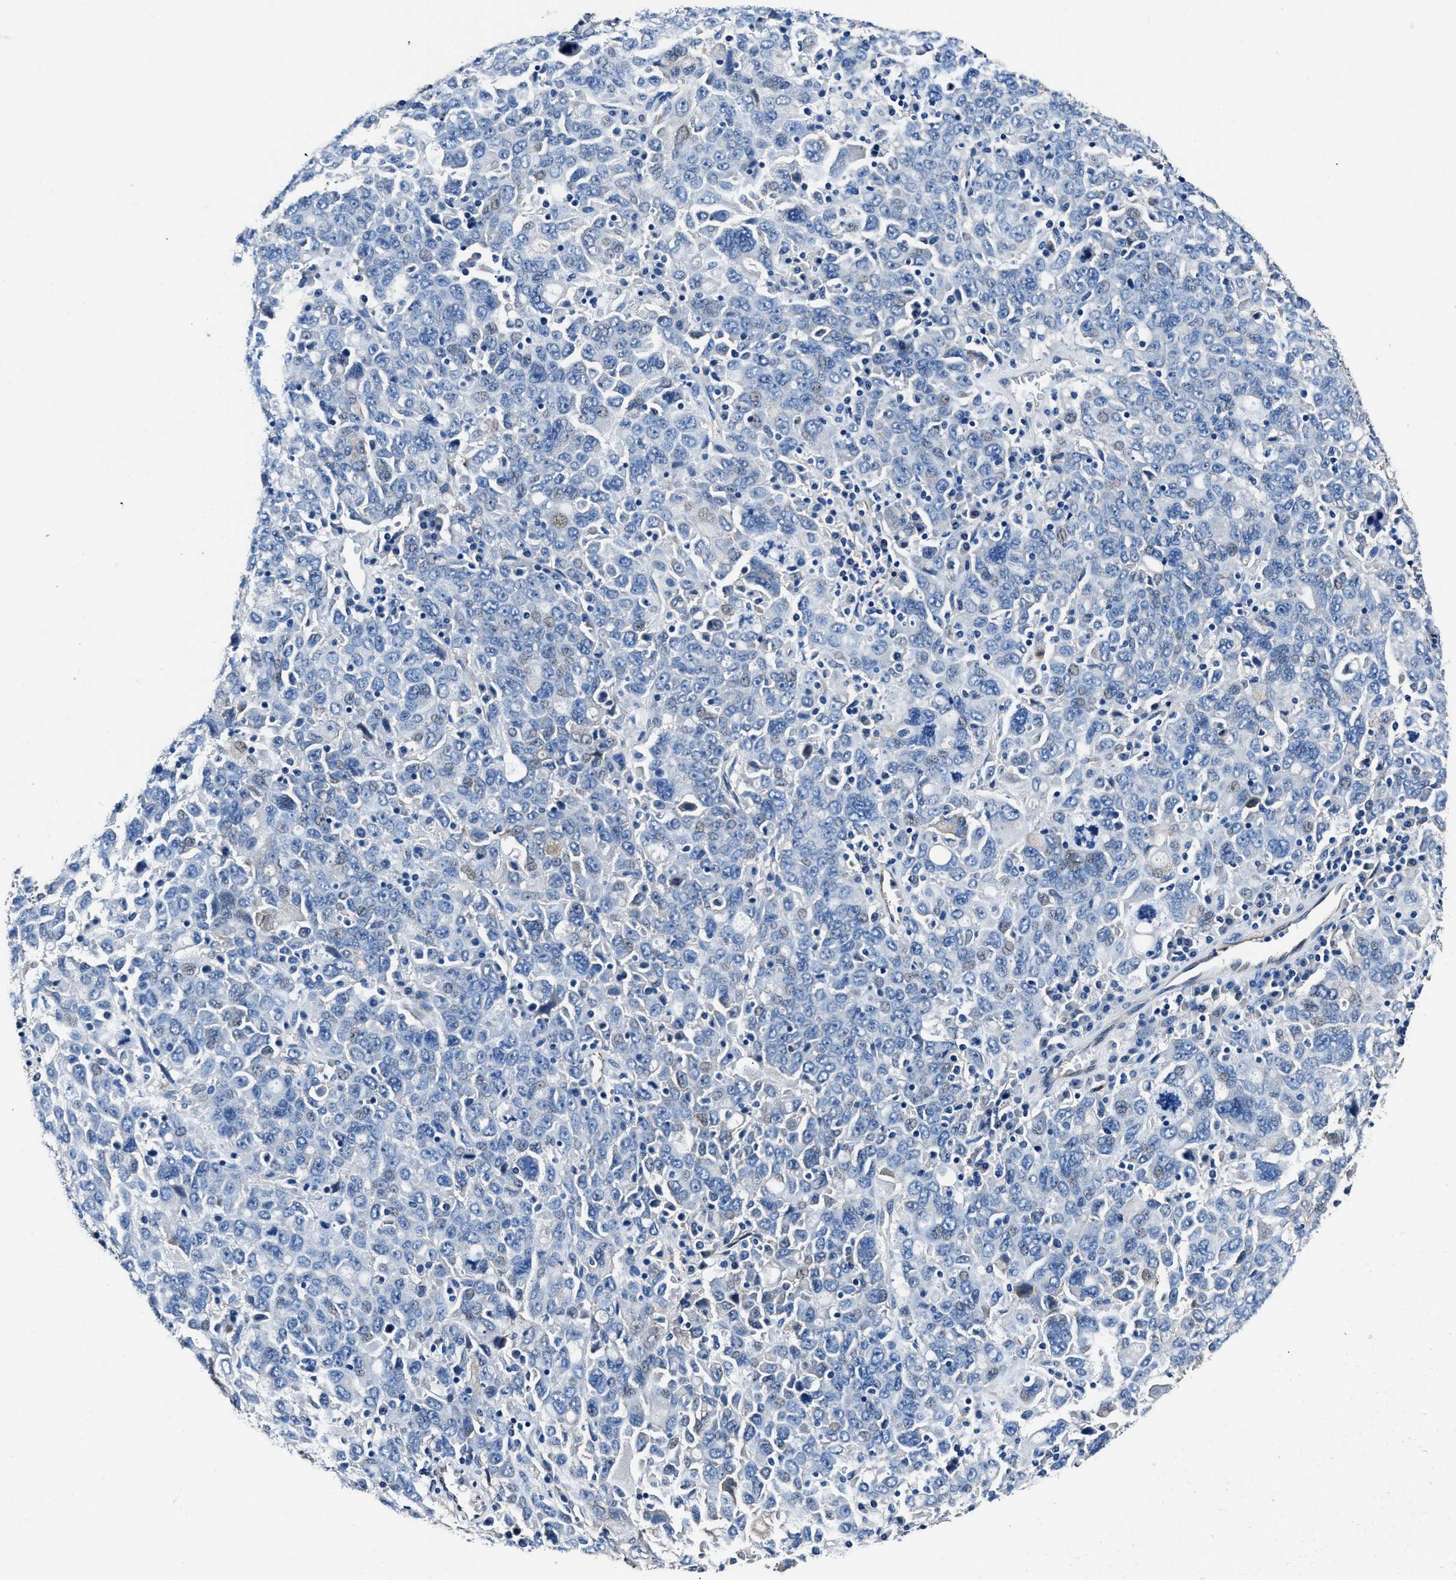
{"staining": {"intensity": "negative", "quantity": "none", "location": "none"}, "tissue": "ovarian cancer", "cell_type": "Tumor cells", "image_type": "cancer", "snomed": [{"axis": "morphology", "description": "Carcinoma, endometroid"}, {"axis": "topography", "description": "Ovary"}], "caption": "An immunohistochemistry photomicrograph of ovarian cancer (endometroid carcinoma) is shown. There is no staining in tumor cells of ovarian cancer (endometroid carcinoma).", "gene": "NEU1", "patient": {"sex": "female", "age": 62}}